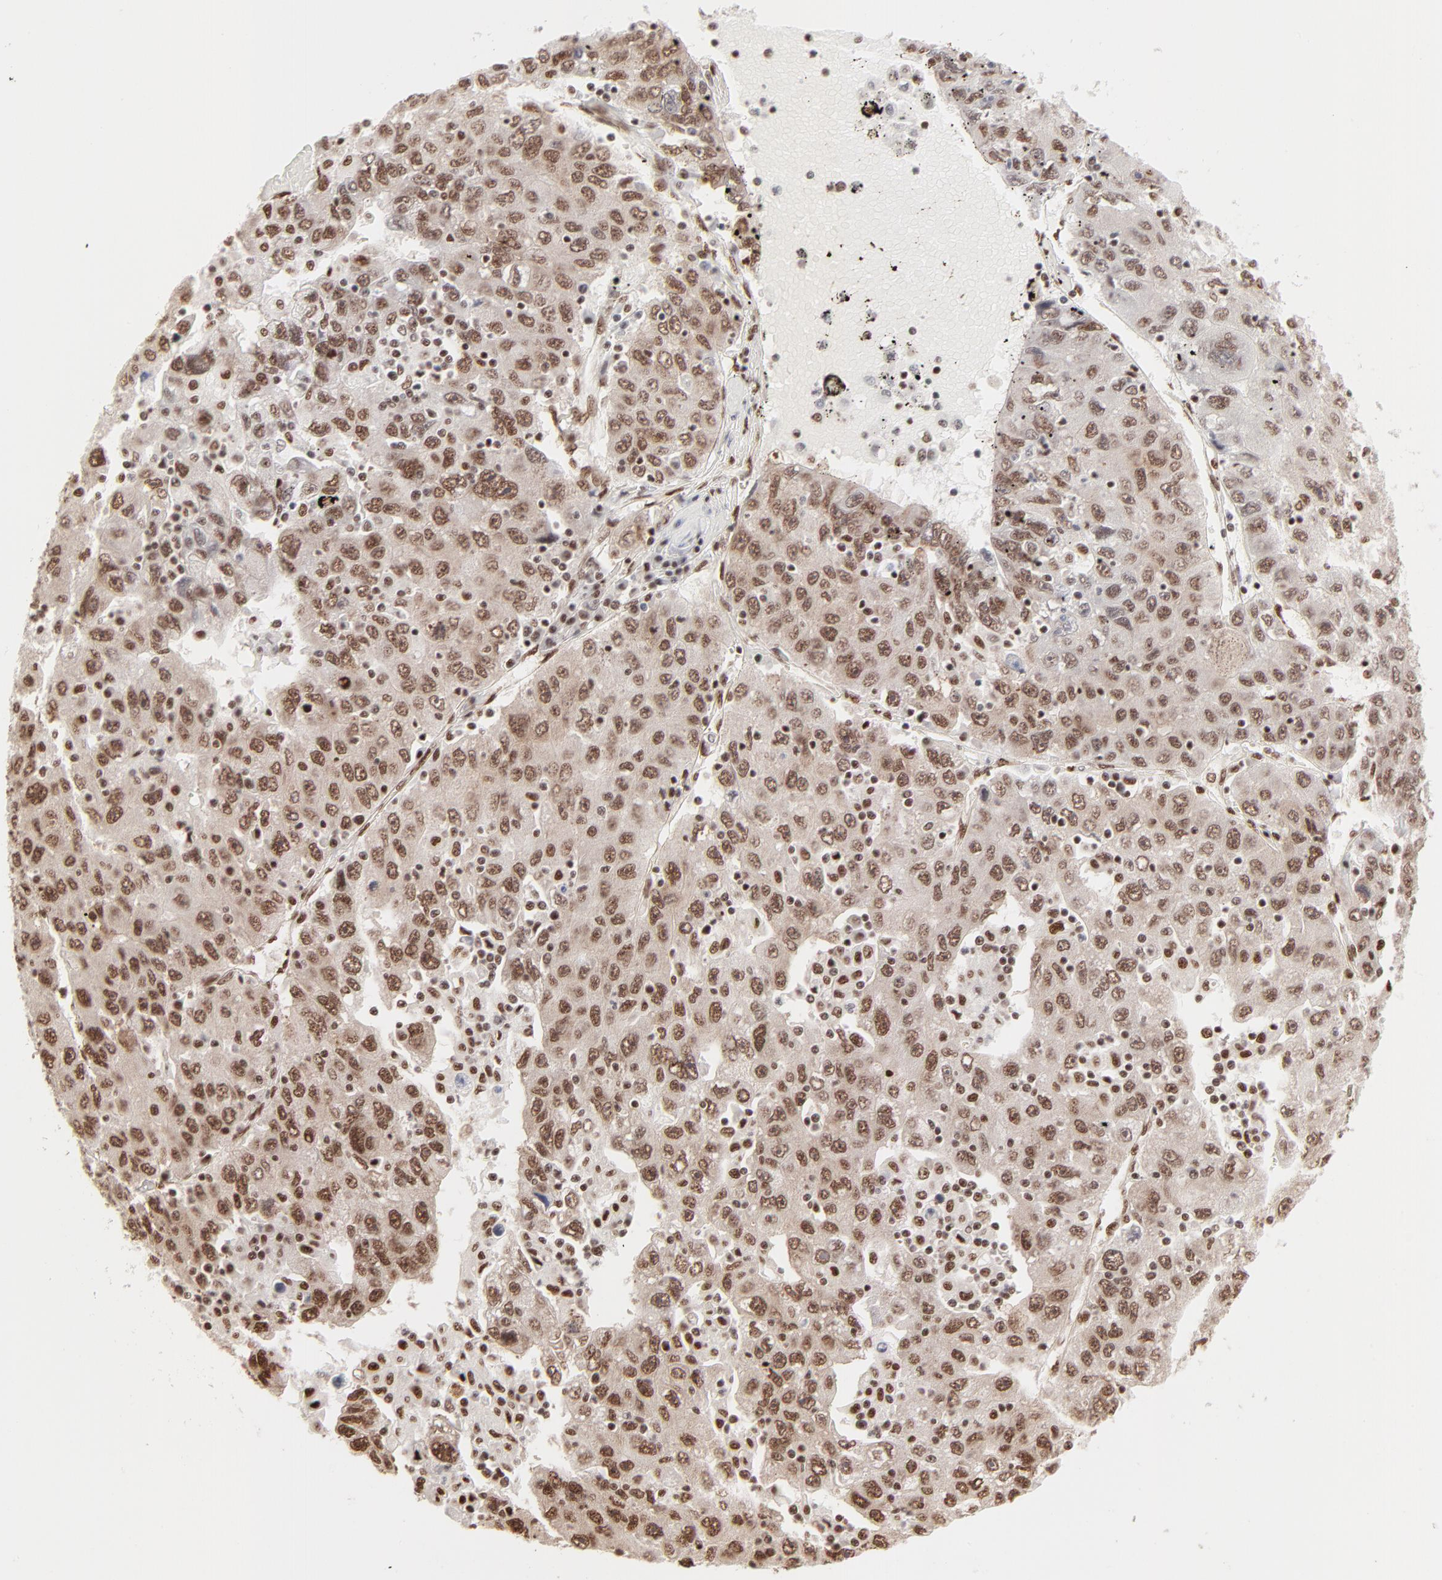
{"staining": {"intensity": "moderate", "quantity": ">75%", "location": "nuclear"}, "tissue": "liver cancer", "cell_type": "Tumor cells", "image_type": "cancer", "snomed": [{"axis": "morphology", "description": "Carcinoma, Hepatocellular, NOS"}, {"axis": "topography", "description": "Liver"}], "caption": "Immunohistochemical staining of human liver cancer reveals medium levels of moderate nuclear staining in approximately >75% of tumor cells.", "gene": "TARDBP", "patient": {"sex": "male", "age": 49}}